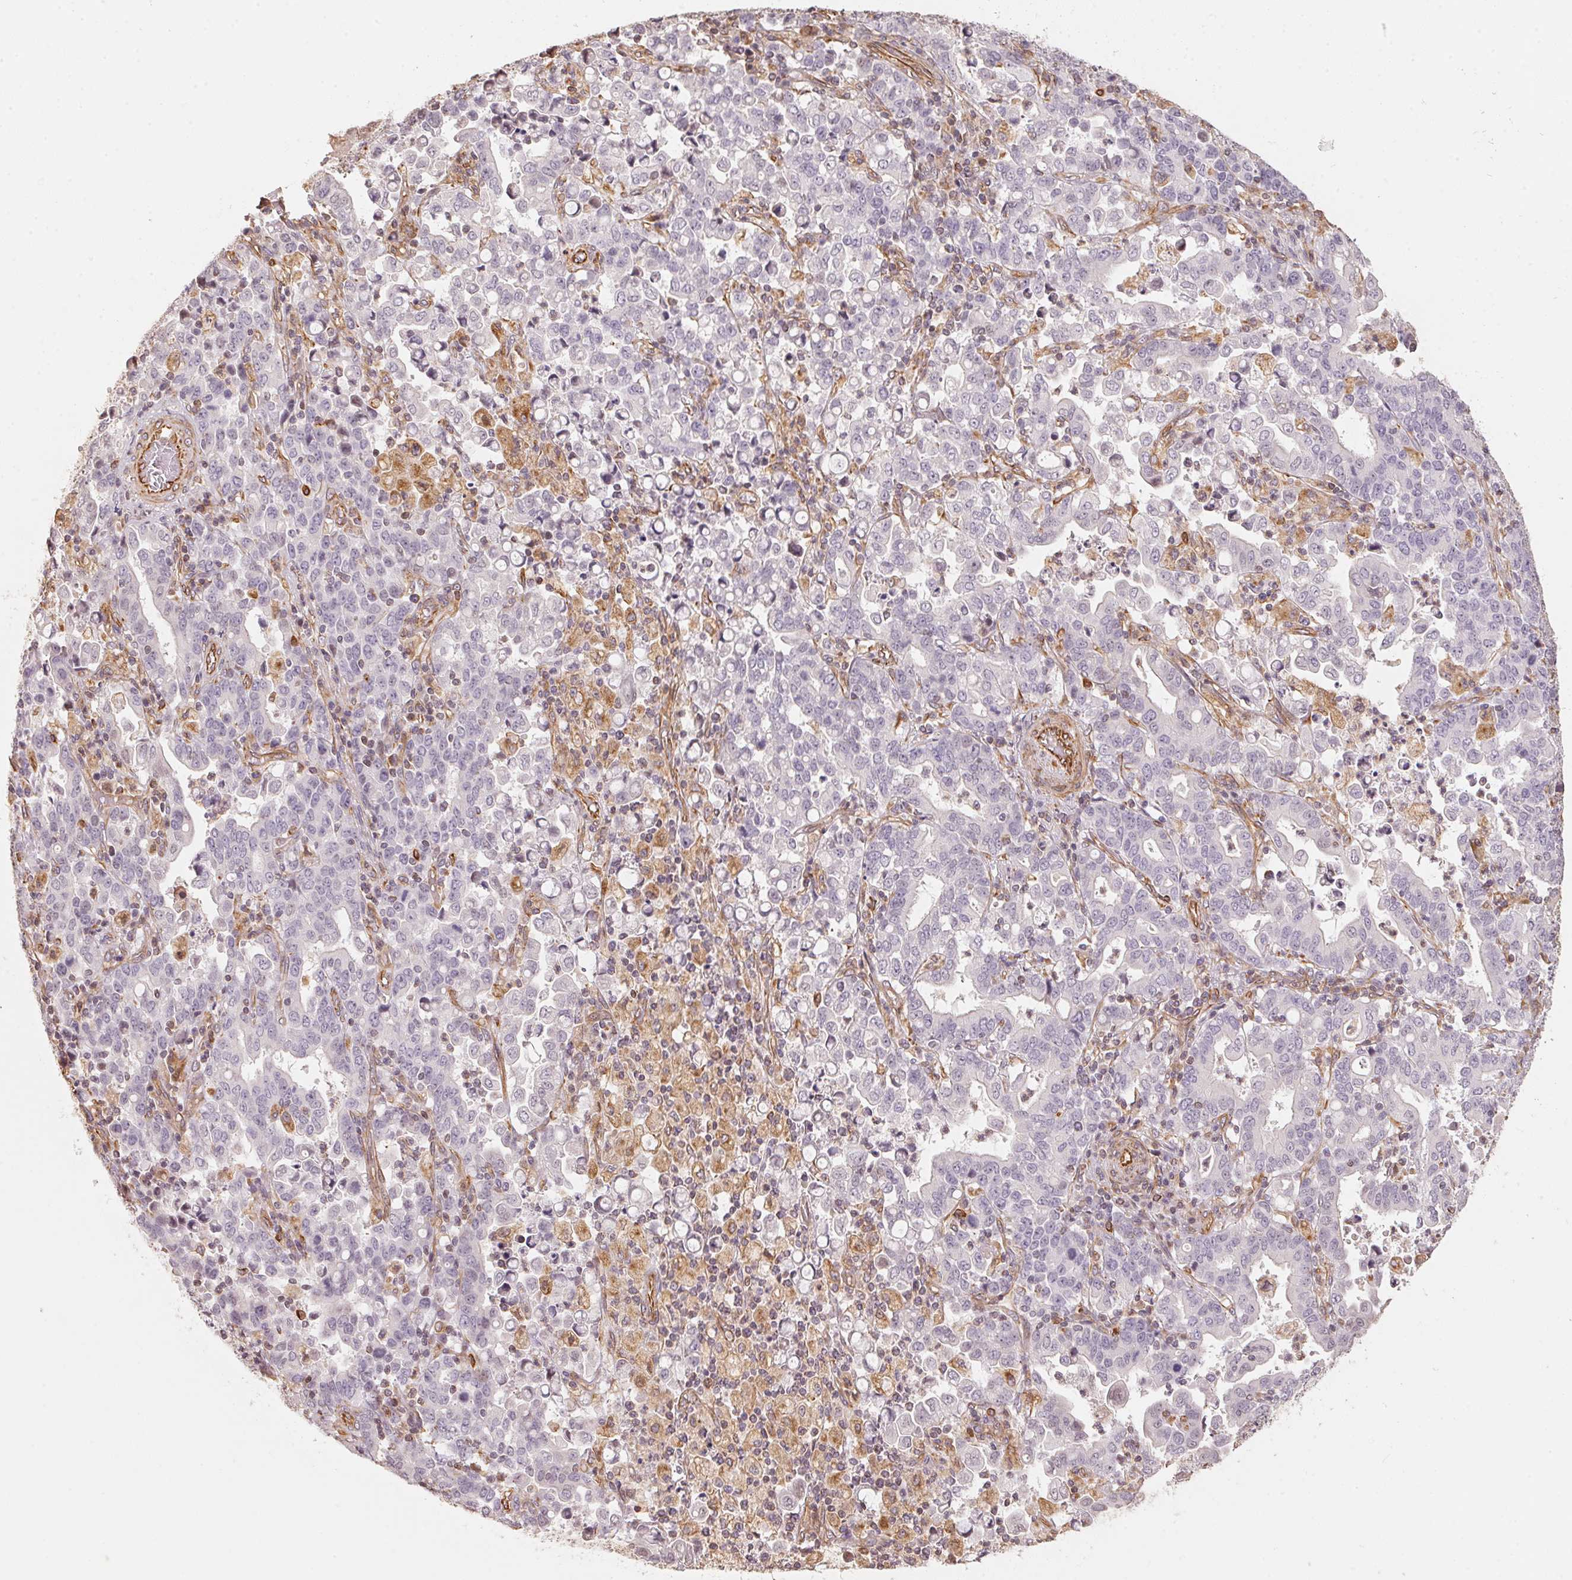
{"staining": {"intensity": "negative", "quantity": "none", "location": "none"}, "tissue": "stomach cancer", "cell_type": "Tumor cells", "image_type": "cancer", "snomed": [{"axis": "morphology", "description": "Adenocarcinoma, NOS"}, {"axis": "topography", "description": "Stomach, upper"}], "caption": "IHC of stomach cancer (adenocarcinoma) shows no staining in tumor cells. (IHC, brightfield microscopy, high magnification).", "gene": "FOXR2", "patient": {"sex": "male", "age": 69}}